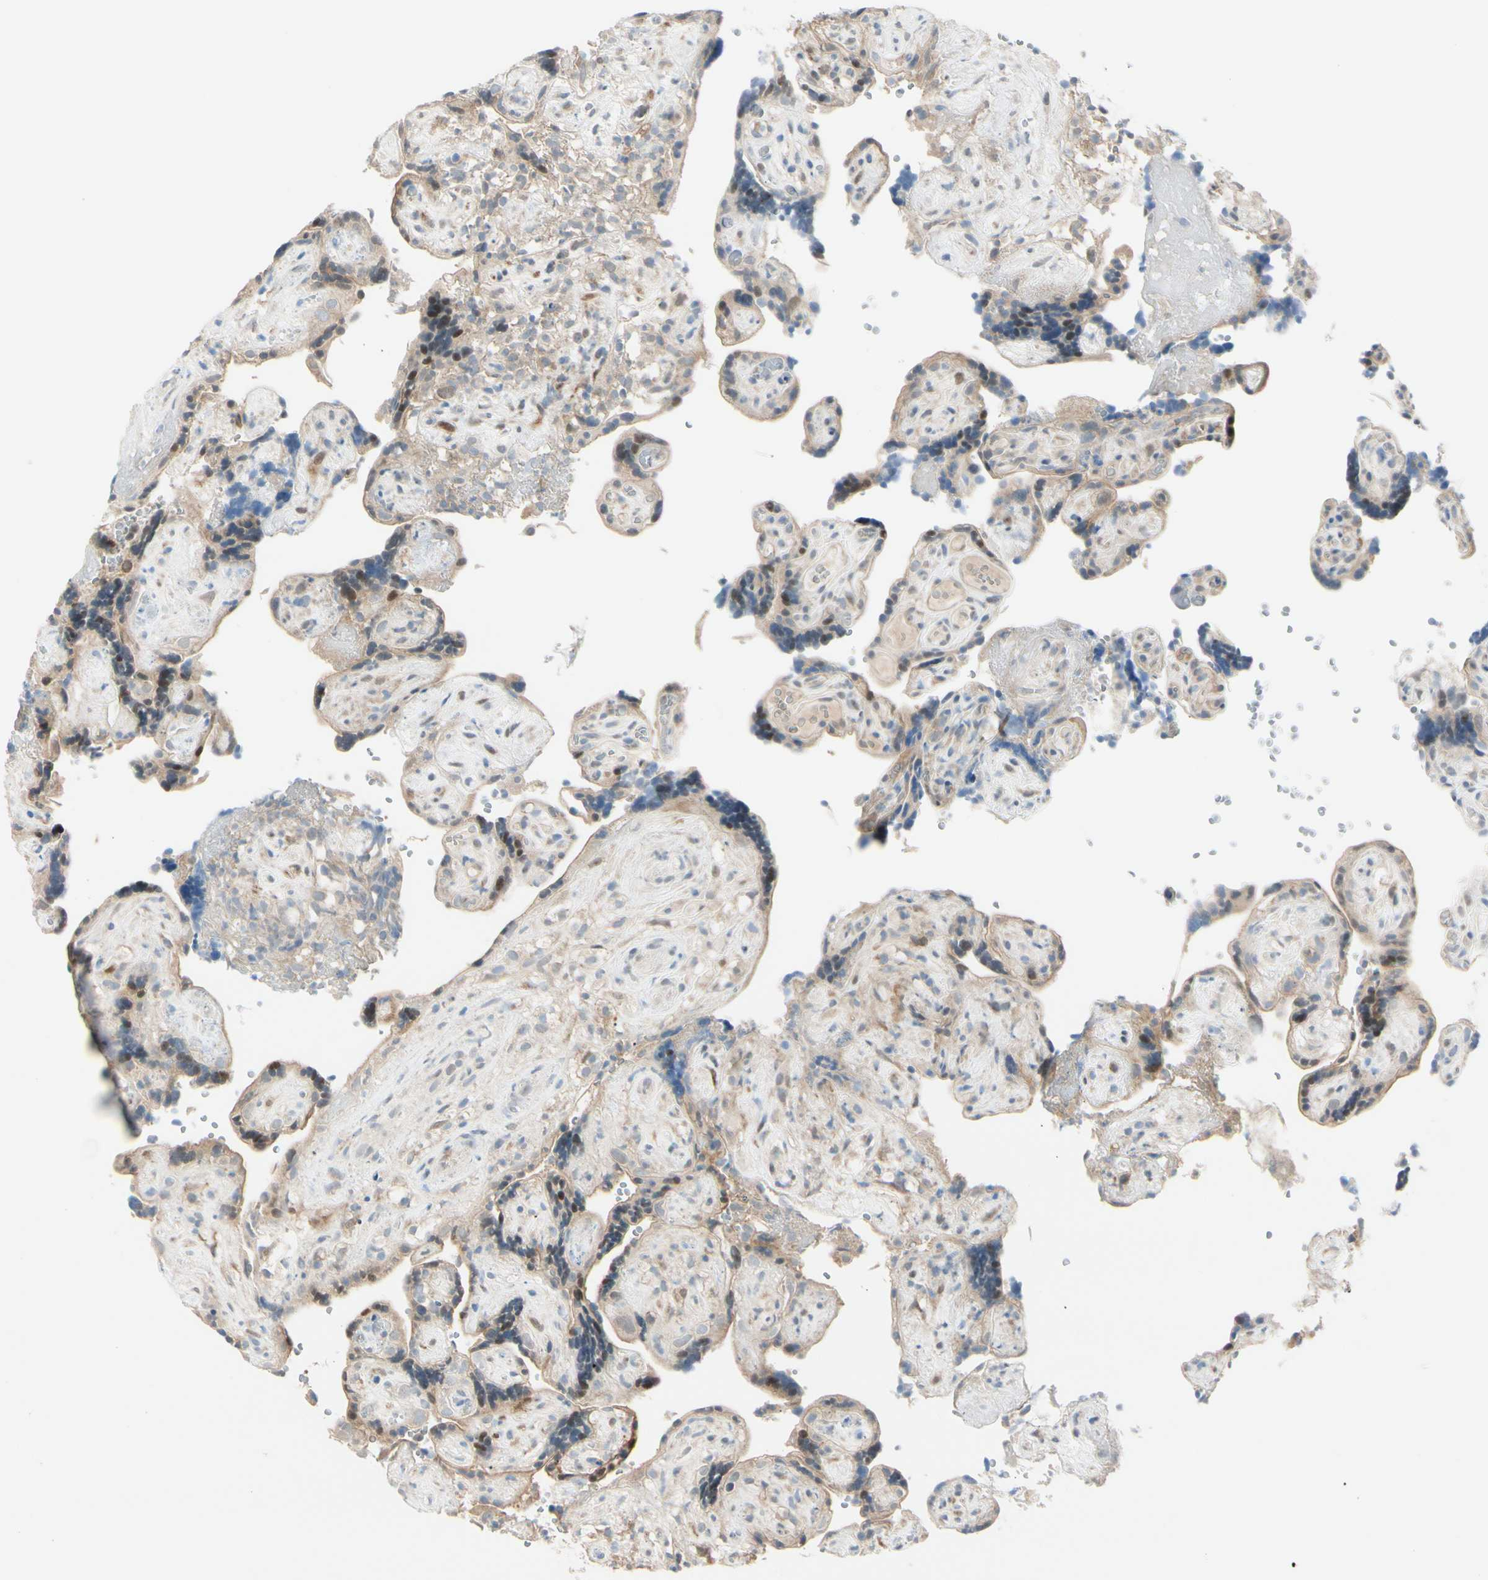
{"staining": {"intensity": "weak", "quantity": "25%-75%", "location": "cytoplasmic/membranous"}, "tissue": "placenta", "cell_type": "Decidual cells", "image_type": "normal", "snomed": [{"axis": "morphology", "description": "Normal tissue, NOS"}, {"axis": "topography", "description": "Placenta"}], "caption": "The immunohistochemical stain labels weak cytoplasmic/membranous positivity in decidual cells of normal placenta. (DAB = brown stain, brightfield microscopy at high magnification).", "gene": "PTTG1", "patient": {"sex": "female", "age": 30}}